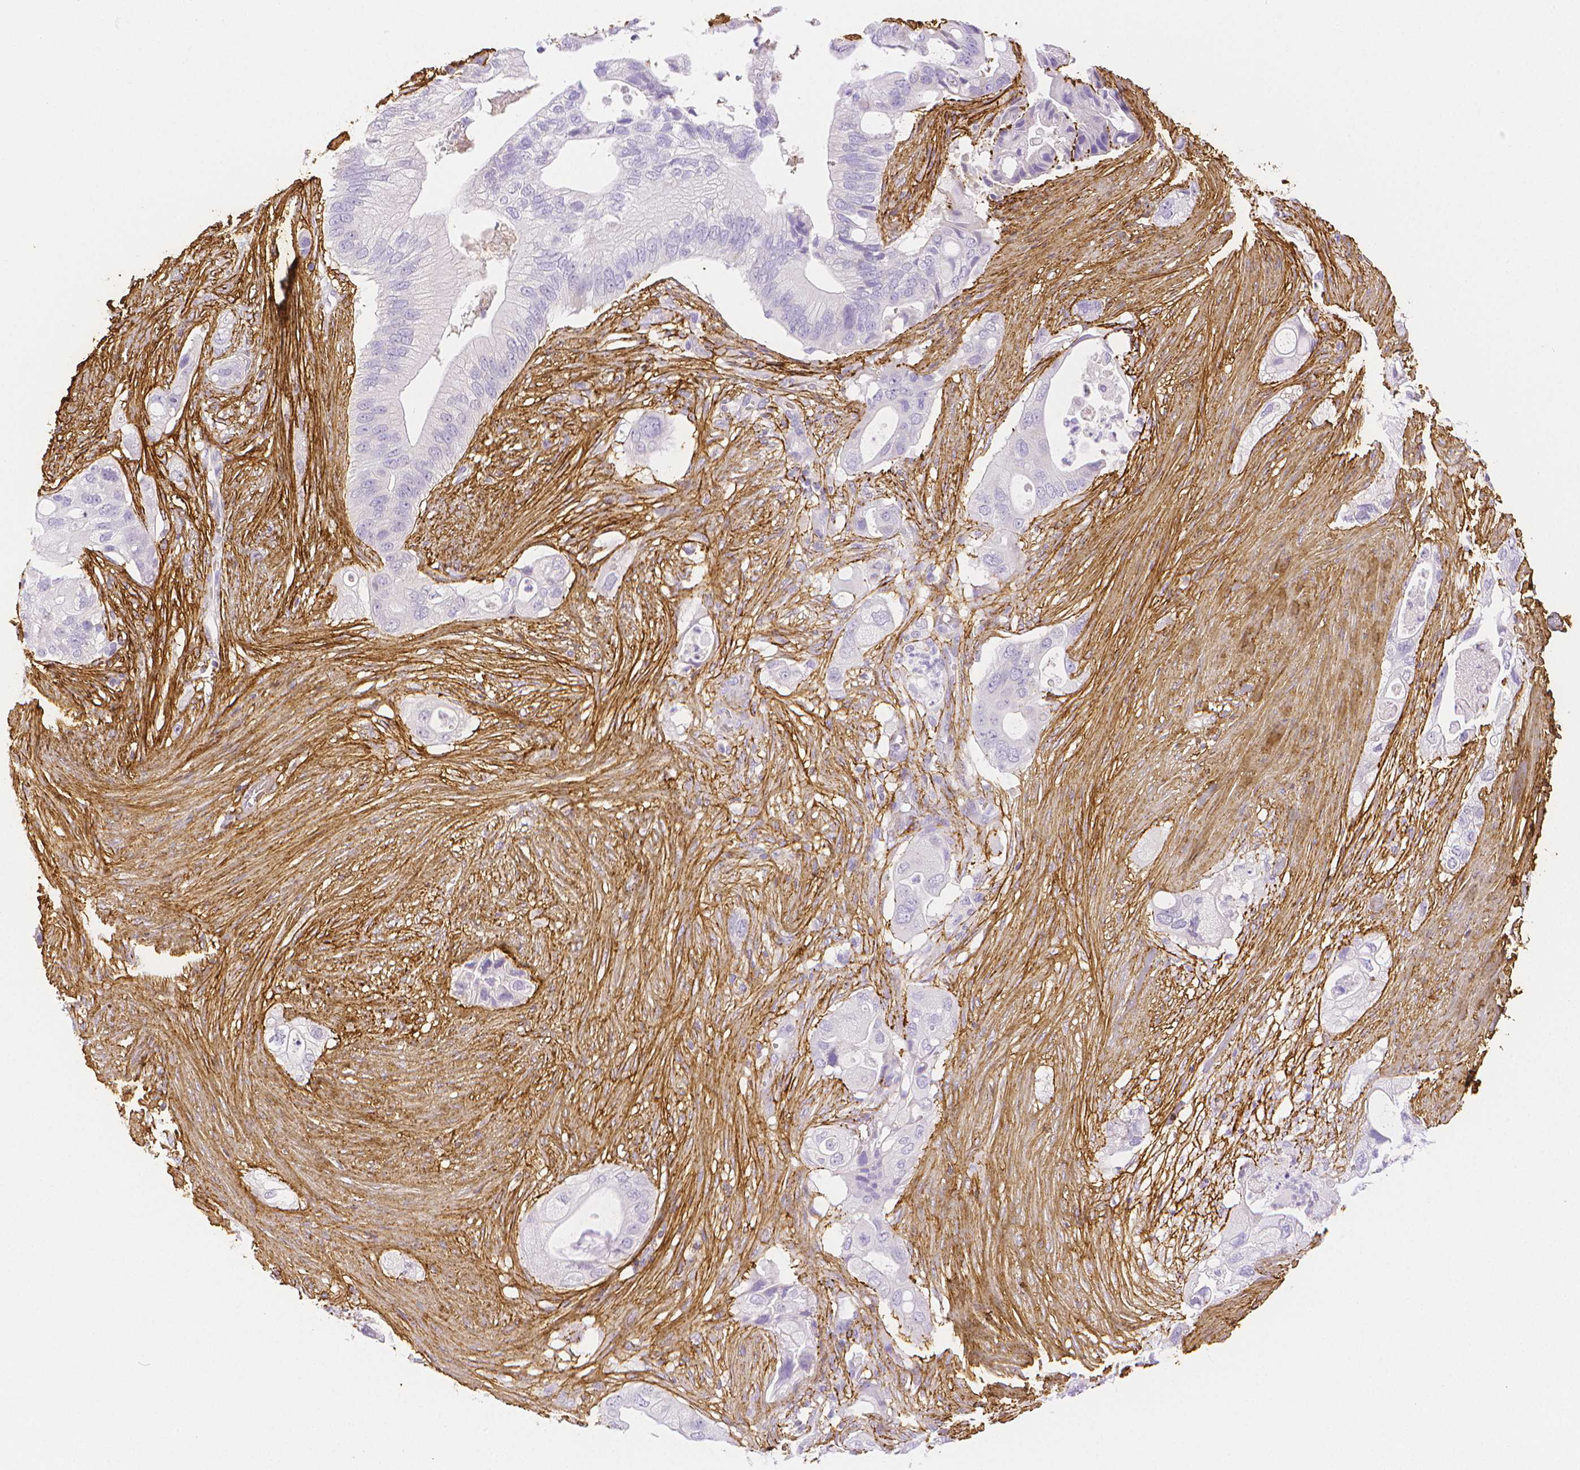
{"staining": {"intensity": "negative", "quantity": "none", "location": "none"}, "tissue": "pancreatic cancer", "cell_type": "Tumor cells", "image_type": "cancer", "snomed": [{"axis": "morphology", "description": "Adenocarcinoma, NOS"}, {"axis": "topography", "description": "Pancreas"}], "caption": "This micrograph is of pancreatic cancer stained with immunohistochemistry to label a protein in brown with the nuclei are counter-stained blue. There is no expression in tumor cells.", "gene": "FBN1", "patient": {"sex": "female", "age": 72}}